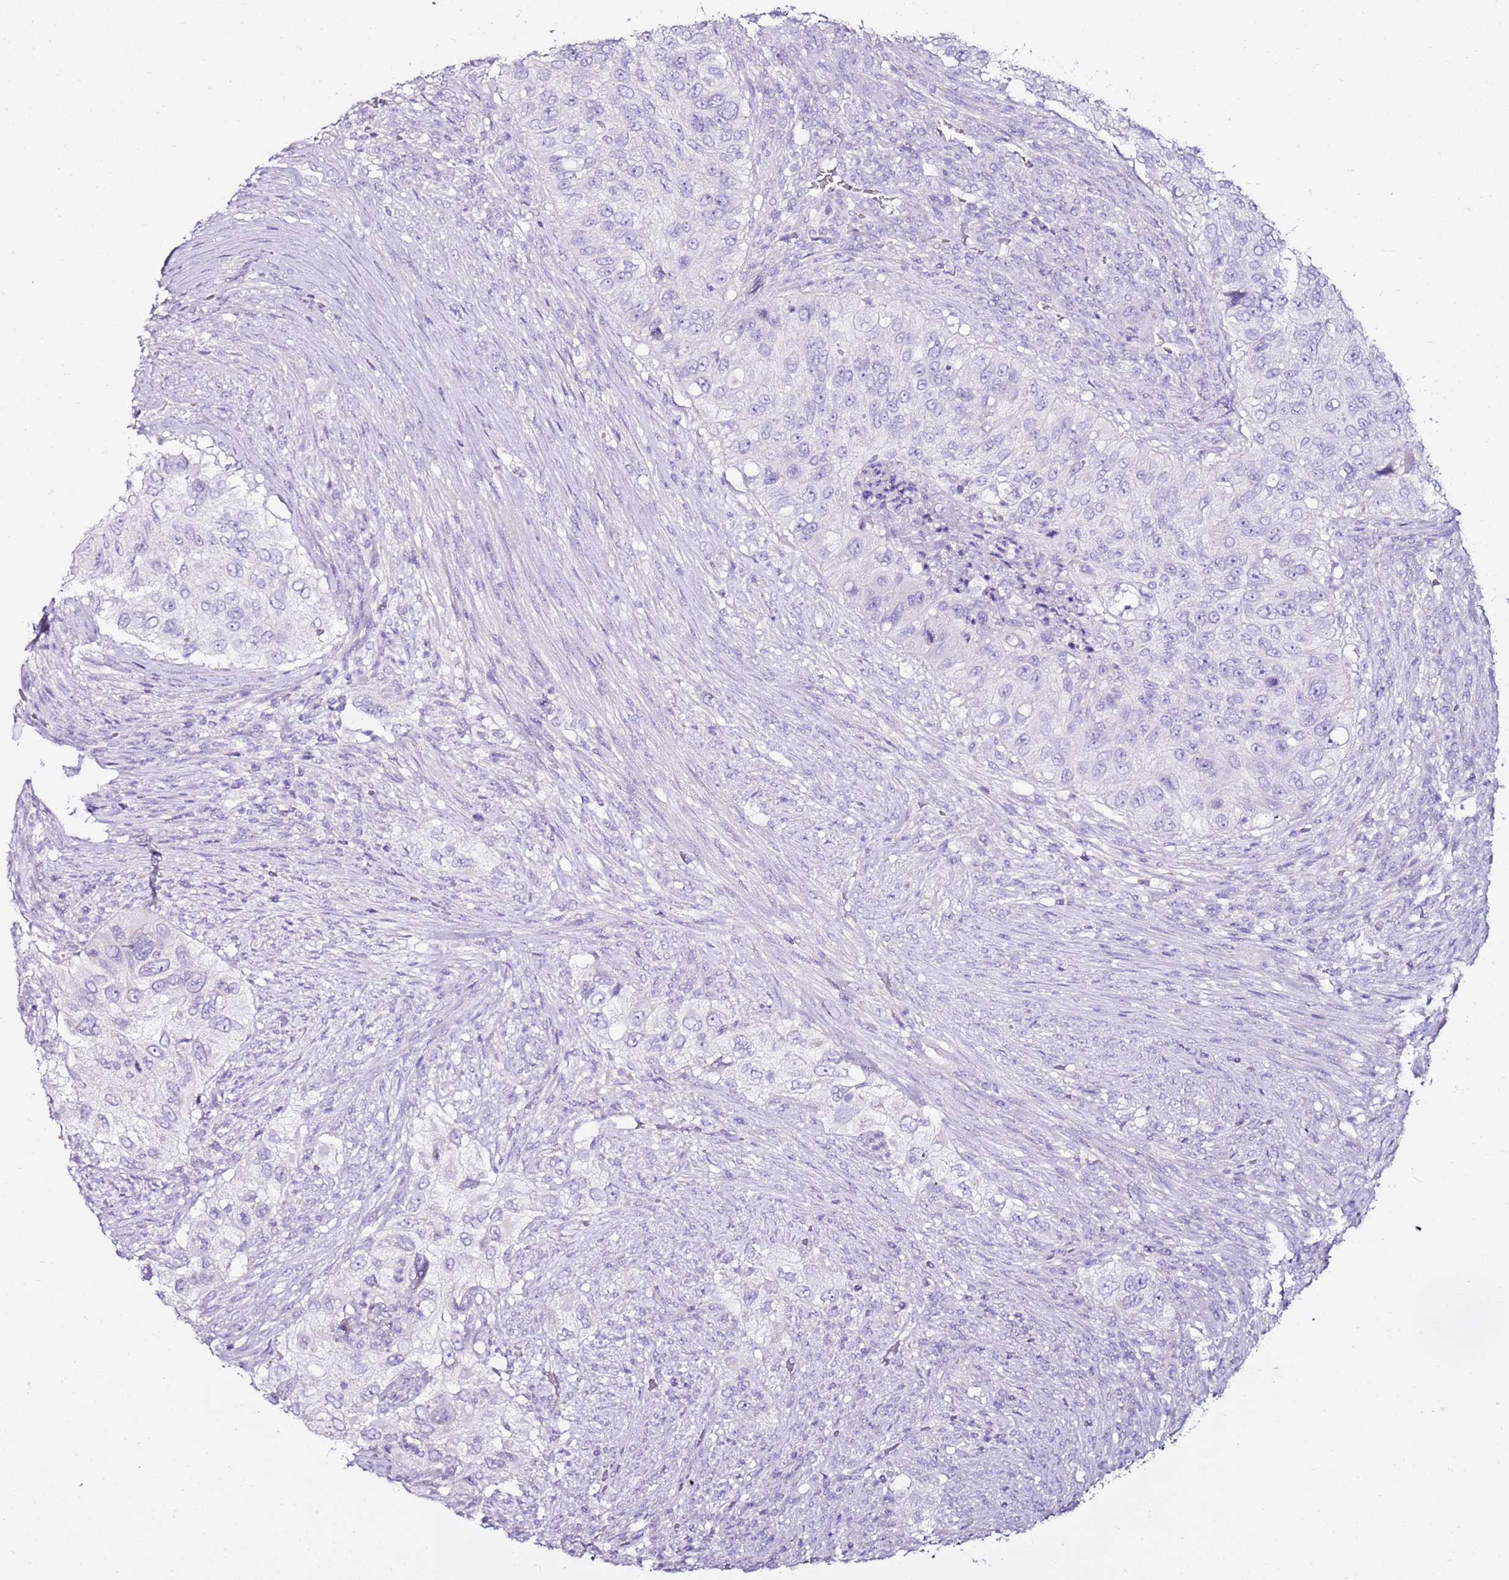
{"staining": {"intensity": "negative", "quantity": "none", "location": "none"}, "tissue": "urothelial cancer", "cell_type": "Tumor cells", "image_type": "cancer", "snomed": [{"axis": "morphology", "description": "Urothelial carcinoma, High grade"}, {"axis": "topography", "description": "Urinary bladder"}], "caption": "Tumor cells are negative for protein expression in human high-grade urothelial carcinoma.", "gene": "MYBPC3", "patient": {"sex": "female", "age": 60}}